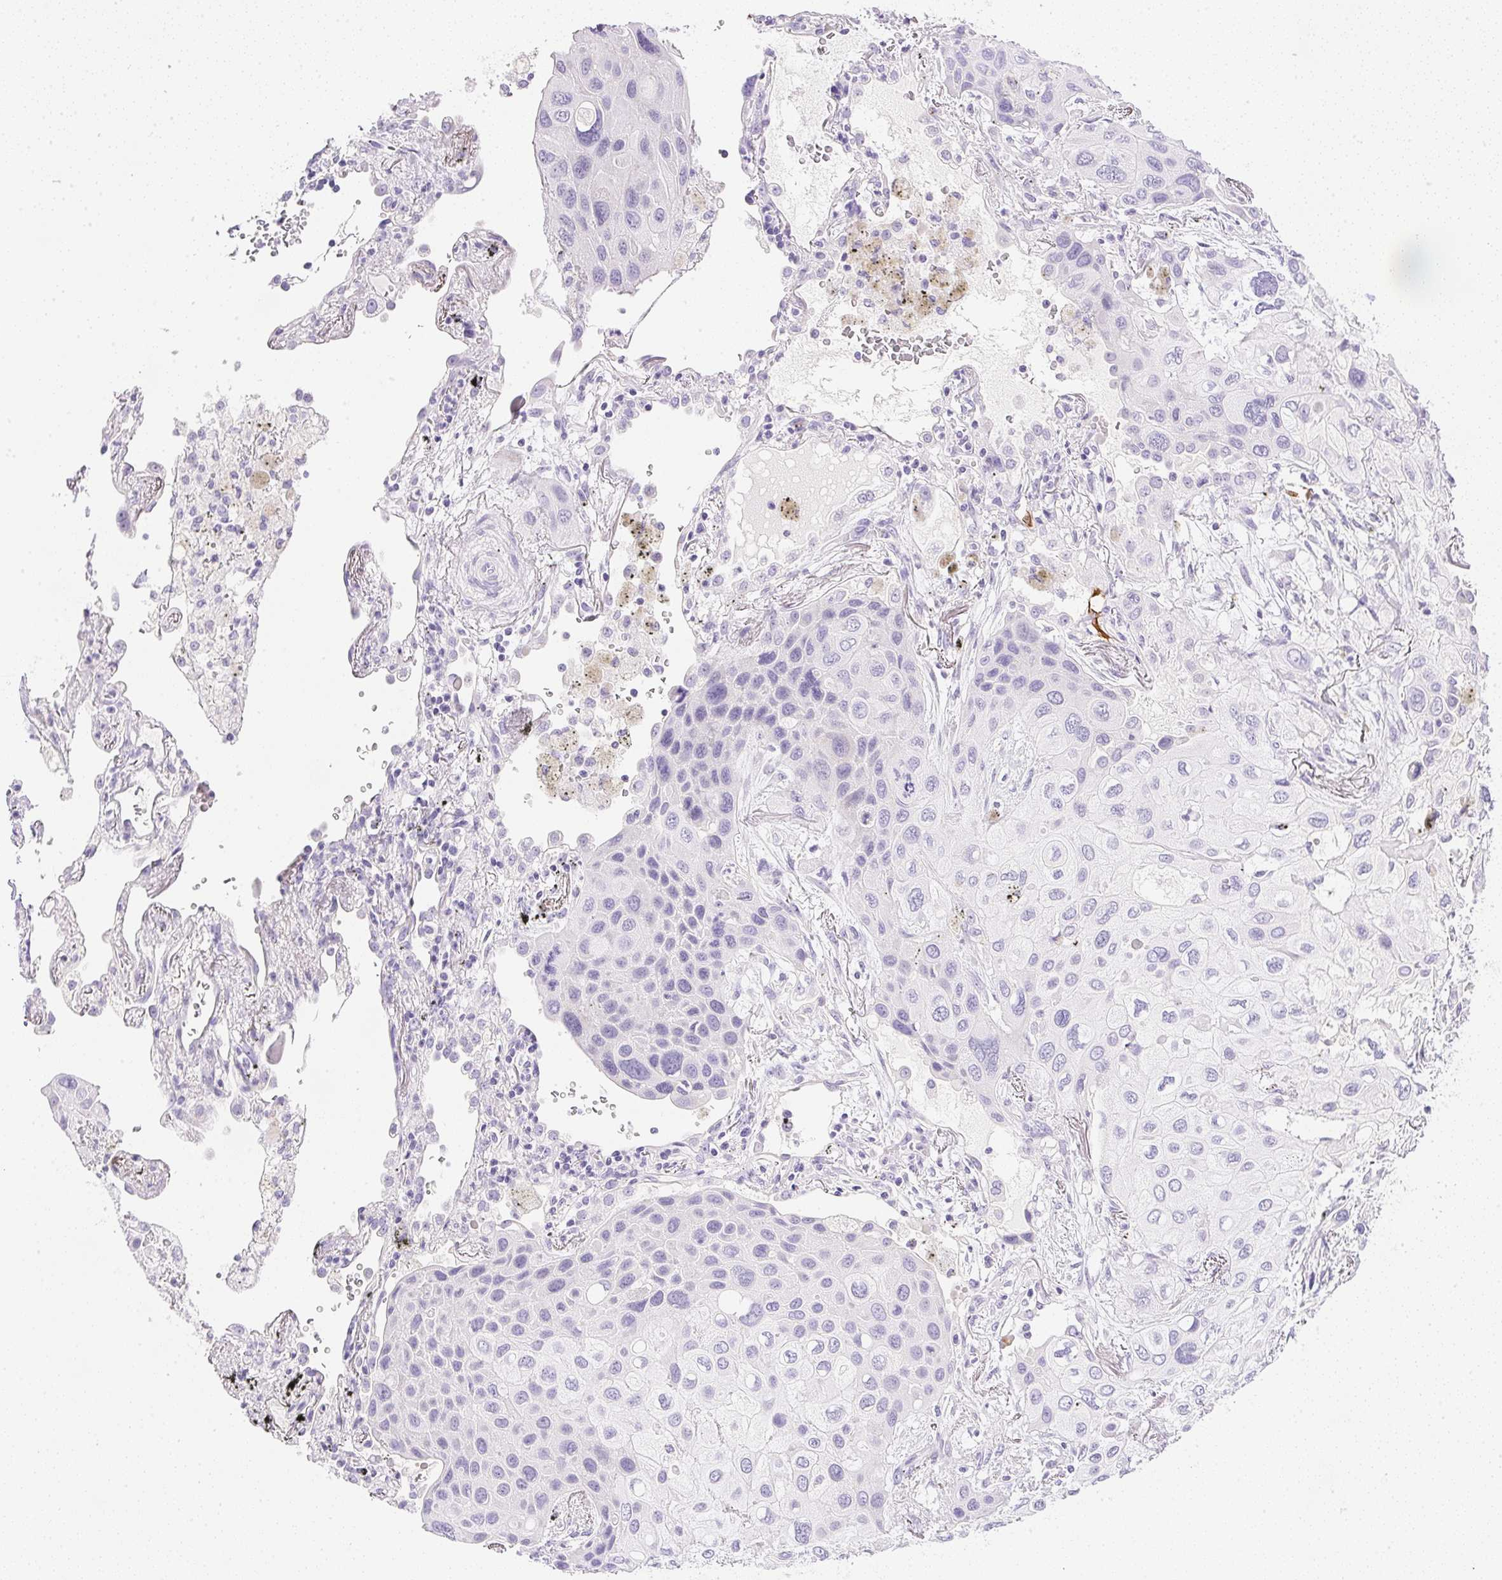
{"staining": {"intensity": "negative", "quantity": "none", "location": "none"}, "tissue": "lung cancer", "cell_type": "Tumor cells", "image_type": "cancer", "snomed": [{"axis": "morphology", "description": "Squamous cell carcinoma, NOS"}, {"axis": "morphology", "description": "Squamous cell carcinoma, metastatic, NOS"}, {"axis": "topography", "description": "Lung"}], "caption": "An IHC image of squamous cell carcinoma (lung) is shown. There is no staining in tumor cells of squamous cell carcinoma (lung). (Stains: DAB (3,3'-diaminobenzidine) immunohistochemistry (IHC) with hematoxylin counter stain, Microscopy: brightfield microscopy at high magnification).", "gene": "CTRL", "patient": {"sex": "male", "age": 59}}